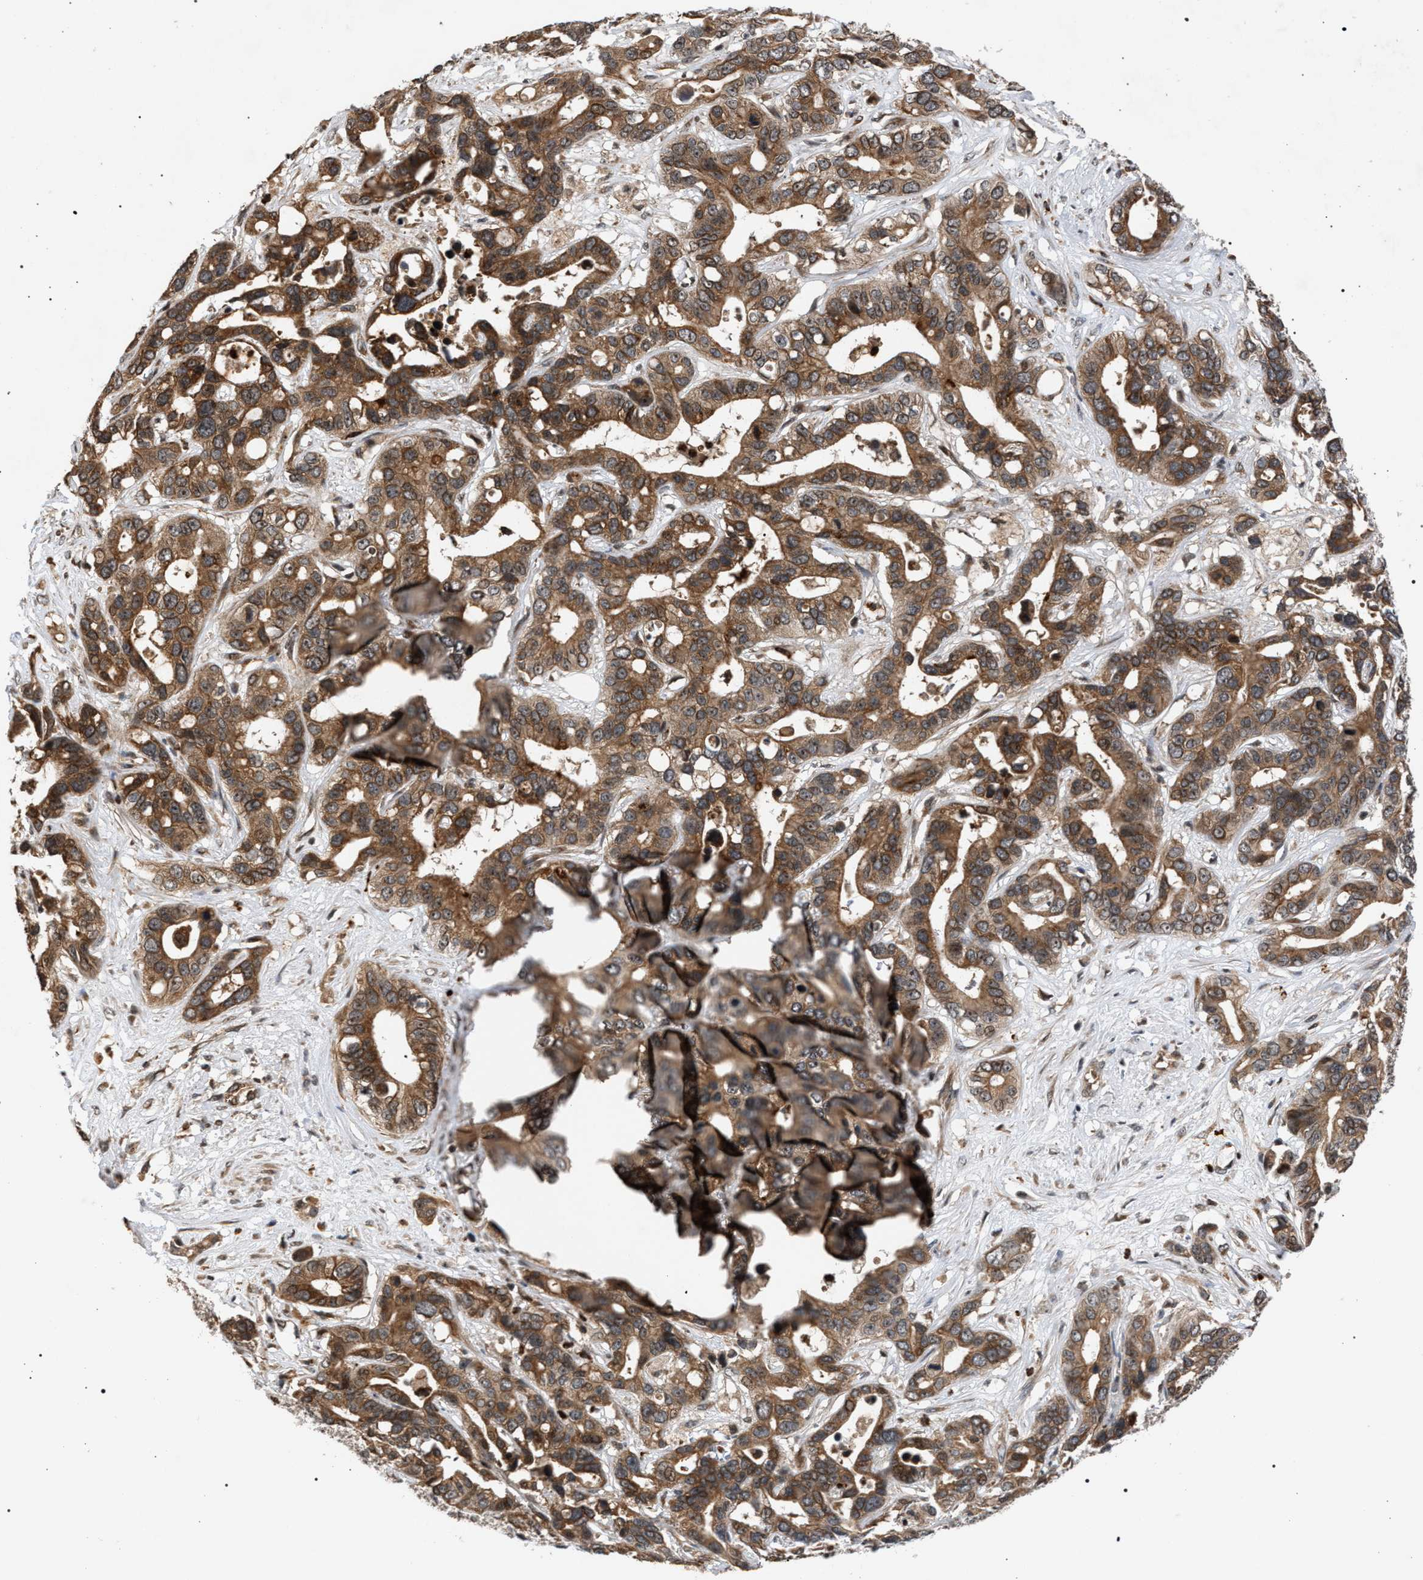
{"staining": {"intensity": "moderate", "quantity": ">75%", "location": "cytoplasmic/membranous"}, "tissue": "liver cancer", "cell_type": "Tumor cells", "image_type": "cancer", "snomed": [{"axis": "morphology", "description": "Cholangiocarcinoma"}, {"axis": "topography", "description": "Liver"}], "caption": "Human cholangiocarcinoma (liver) stained with a brown dye reveals moderate cytoplasmic/membranous positive expression in approximately >75% of tumor cells.", "gene": "IRAK4", "patient": {"sex": "female", "age": 65}}